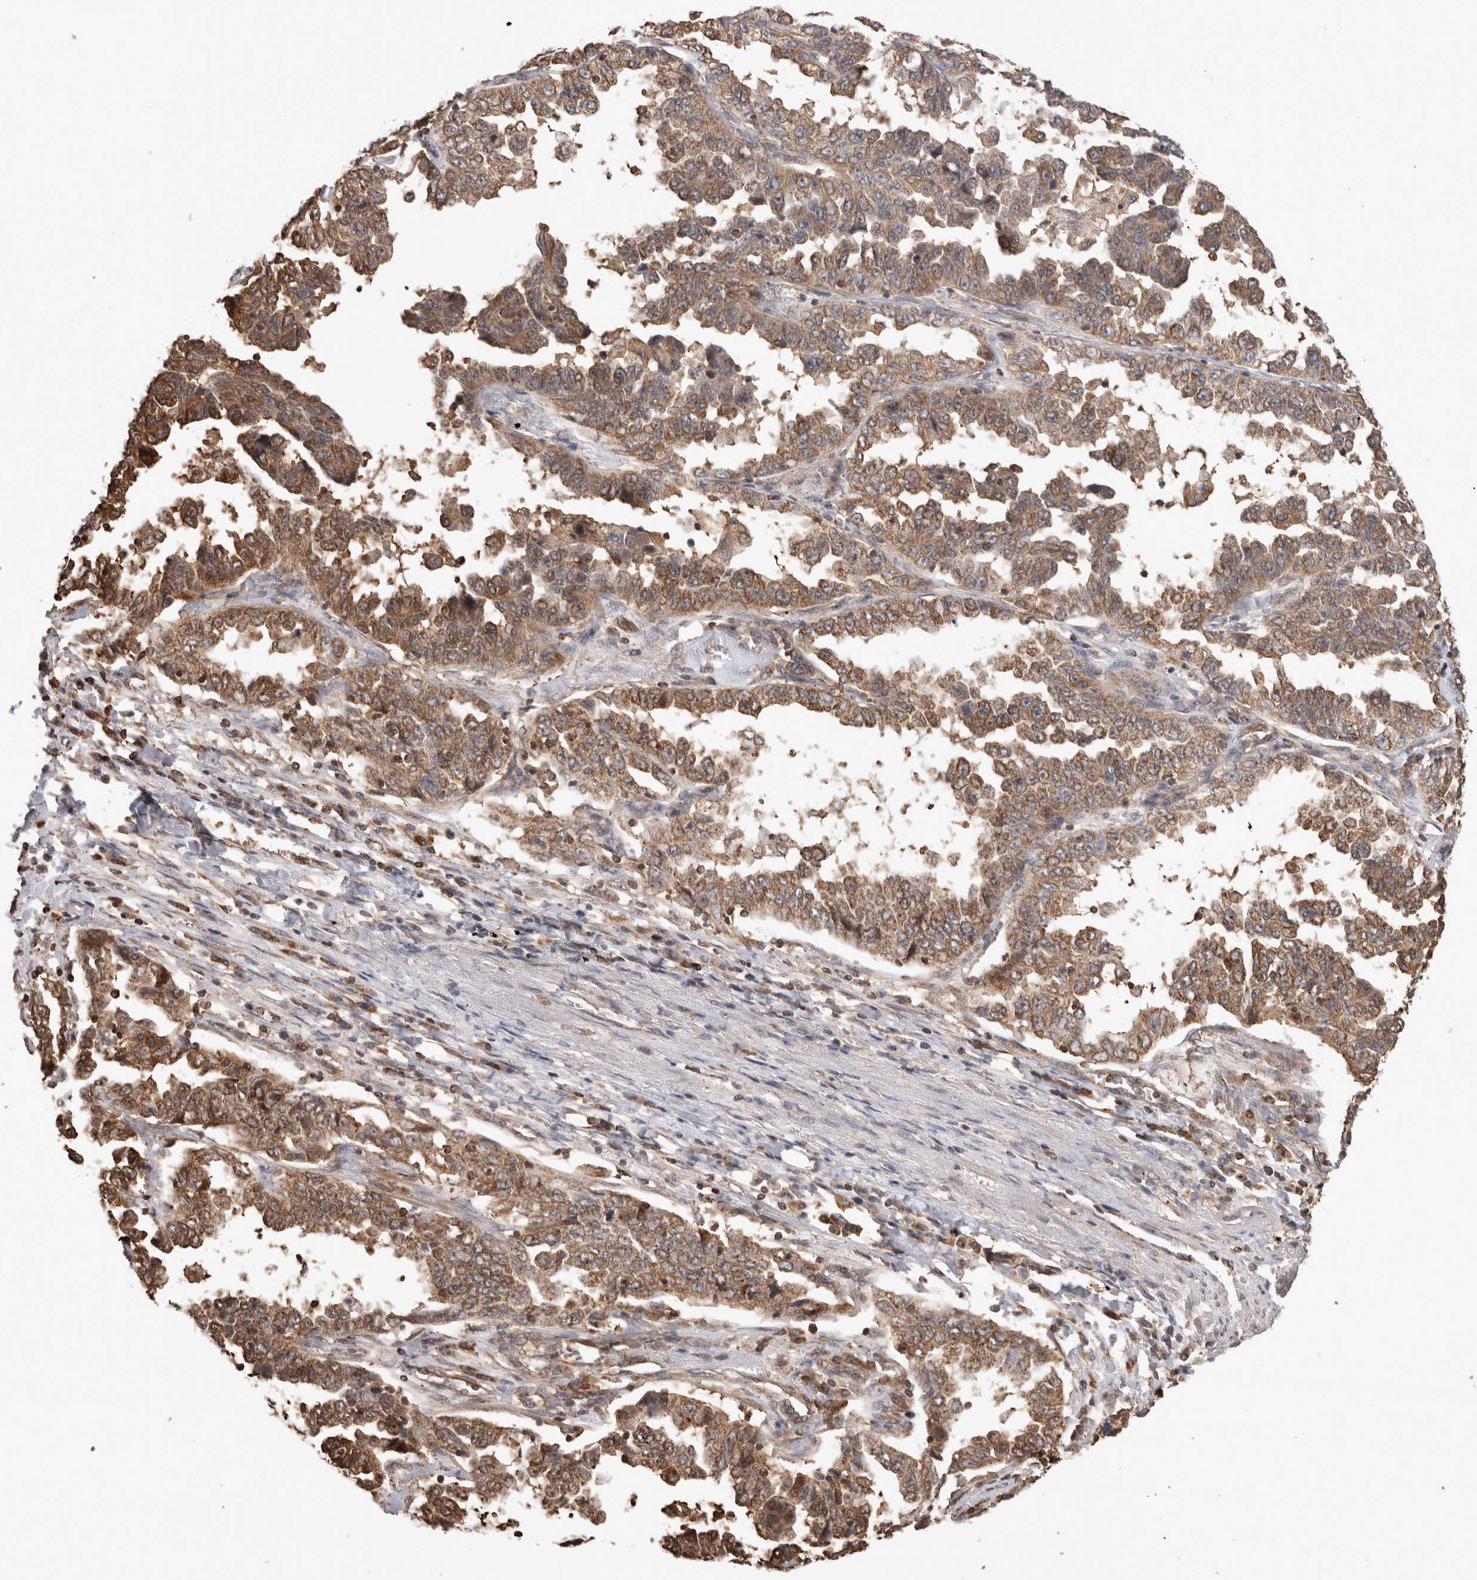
{"staining": {"intensity": "moderate", "quantity": ">75%", "location": "cytoplasmic/membranous"}, "tissue": "lung cancer", "cell_type": "Tumor cells", "image_type": "cancer", "snomed": [{"axis": "morphology", "description": "Adenocarcinoma, NOS"}, {"axis": "topography", "description": "Lung"}], "caption": "Lung cancer stained with DAB immunohistochemistry (IHC) reveals medium levels of moderate cytoplasmic/membranous staining in about >75% of tumor cells.", "gene": "IMMP2L", "patient": {"sex": "female", "age": 51}}